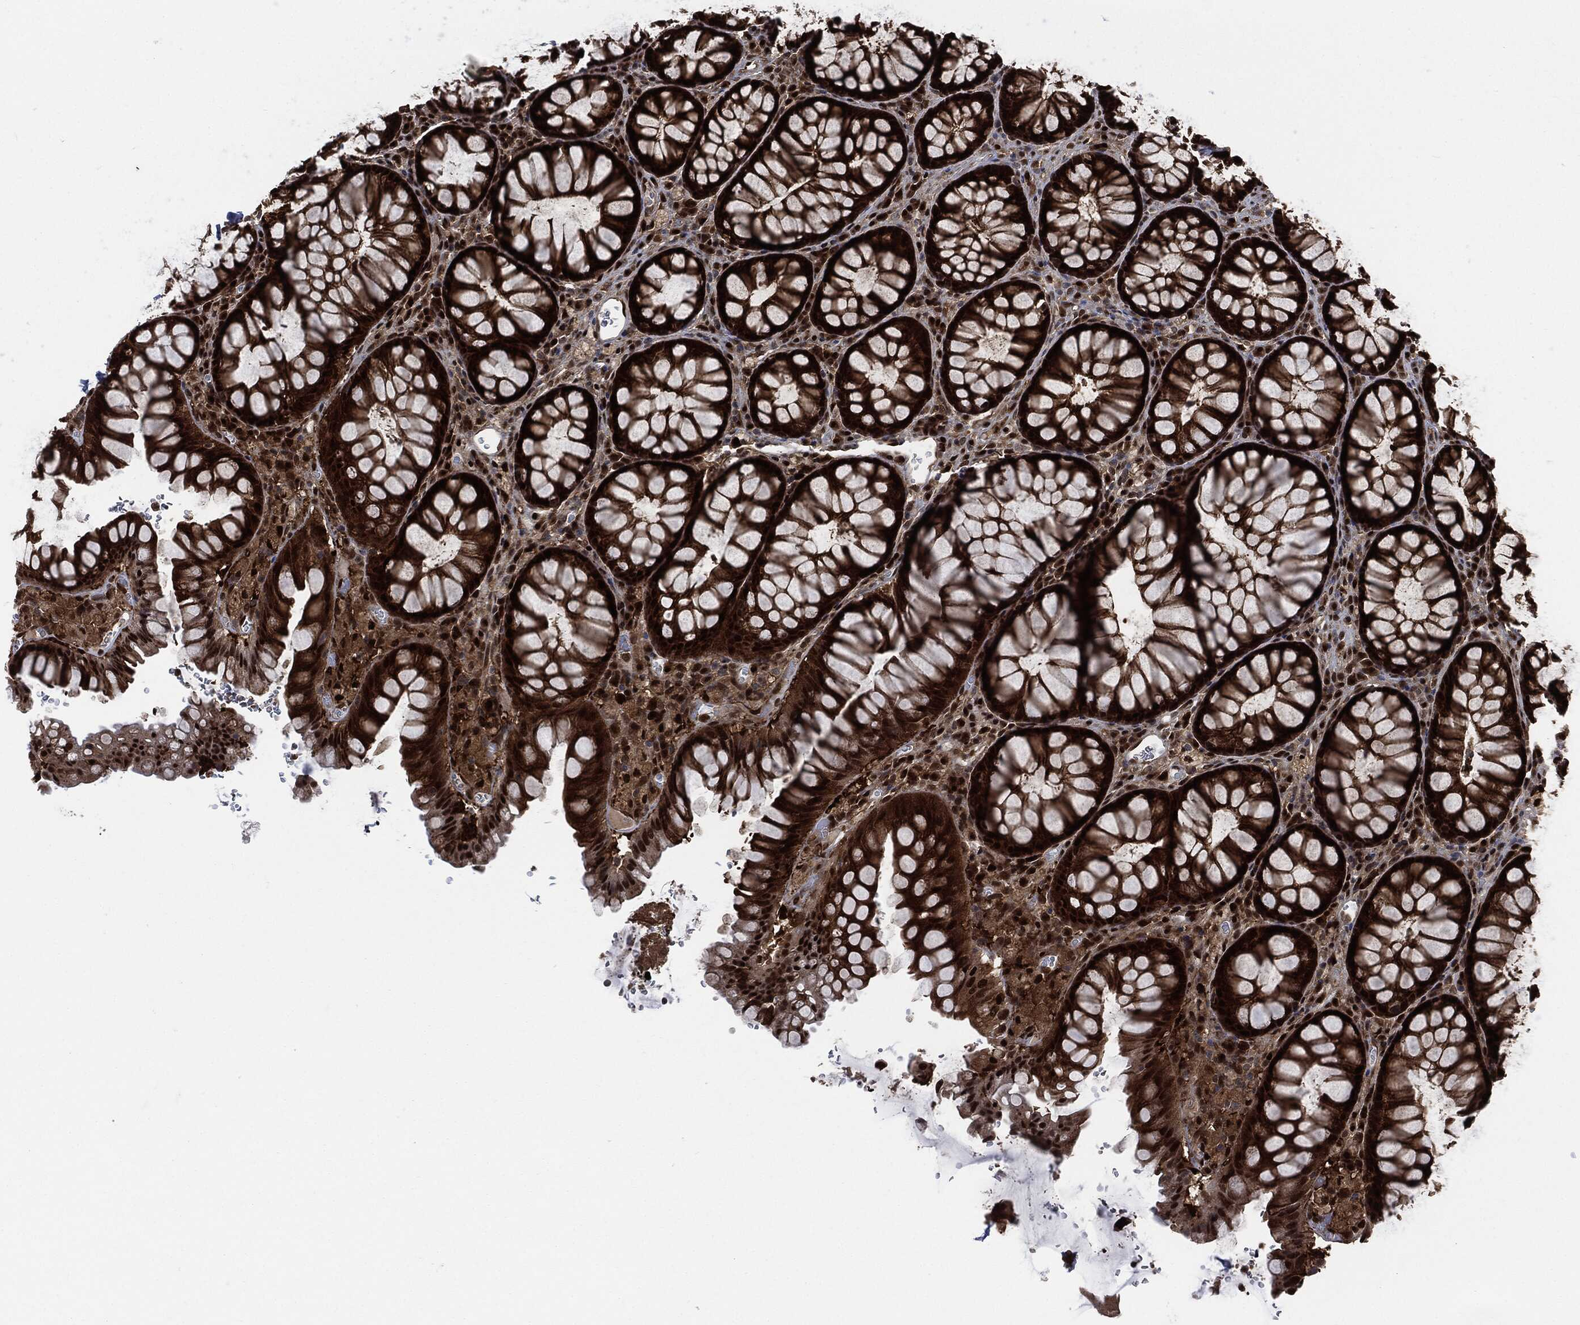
{"staining": {"intensity": "strong", "quantity": ">75%", "location": "cytoplasmic/membranous,nuclear"}, "tissue": "rectum", "cell_type": "Glandular cells", "image_type": "normal", "snomed": [{"axis": "morphology", "description": "Normal tissue, NOS"}, {"axis": "topography", "description": "Rectum"}], "caption": "Protein expression analysis of normal human rectum reveals strong cytoplasmic/membranous,nuclear staining in about >75% of glandular cells. The protein is stained brown, and the nuclei are stained in blue (DAB (3,3'-diaminobenzidine) IHC with brightfield microscopy, high magnification).", "gene": "DCTN1", "patient": {"sex": "female", "age": 68}}